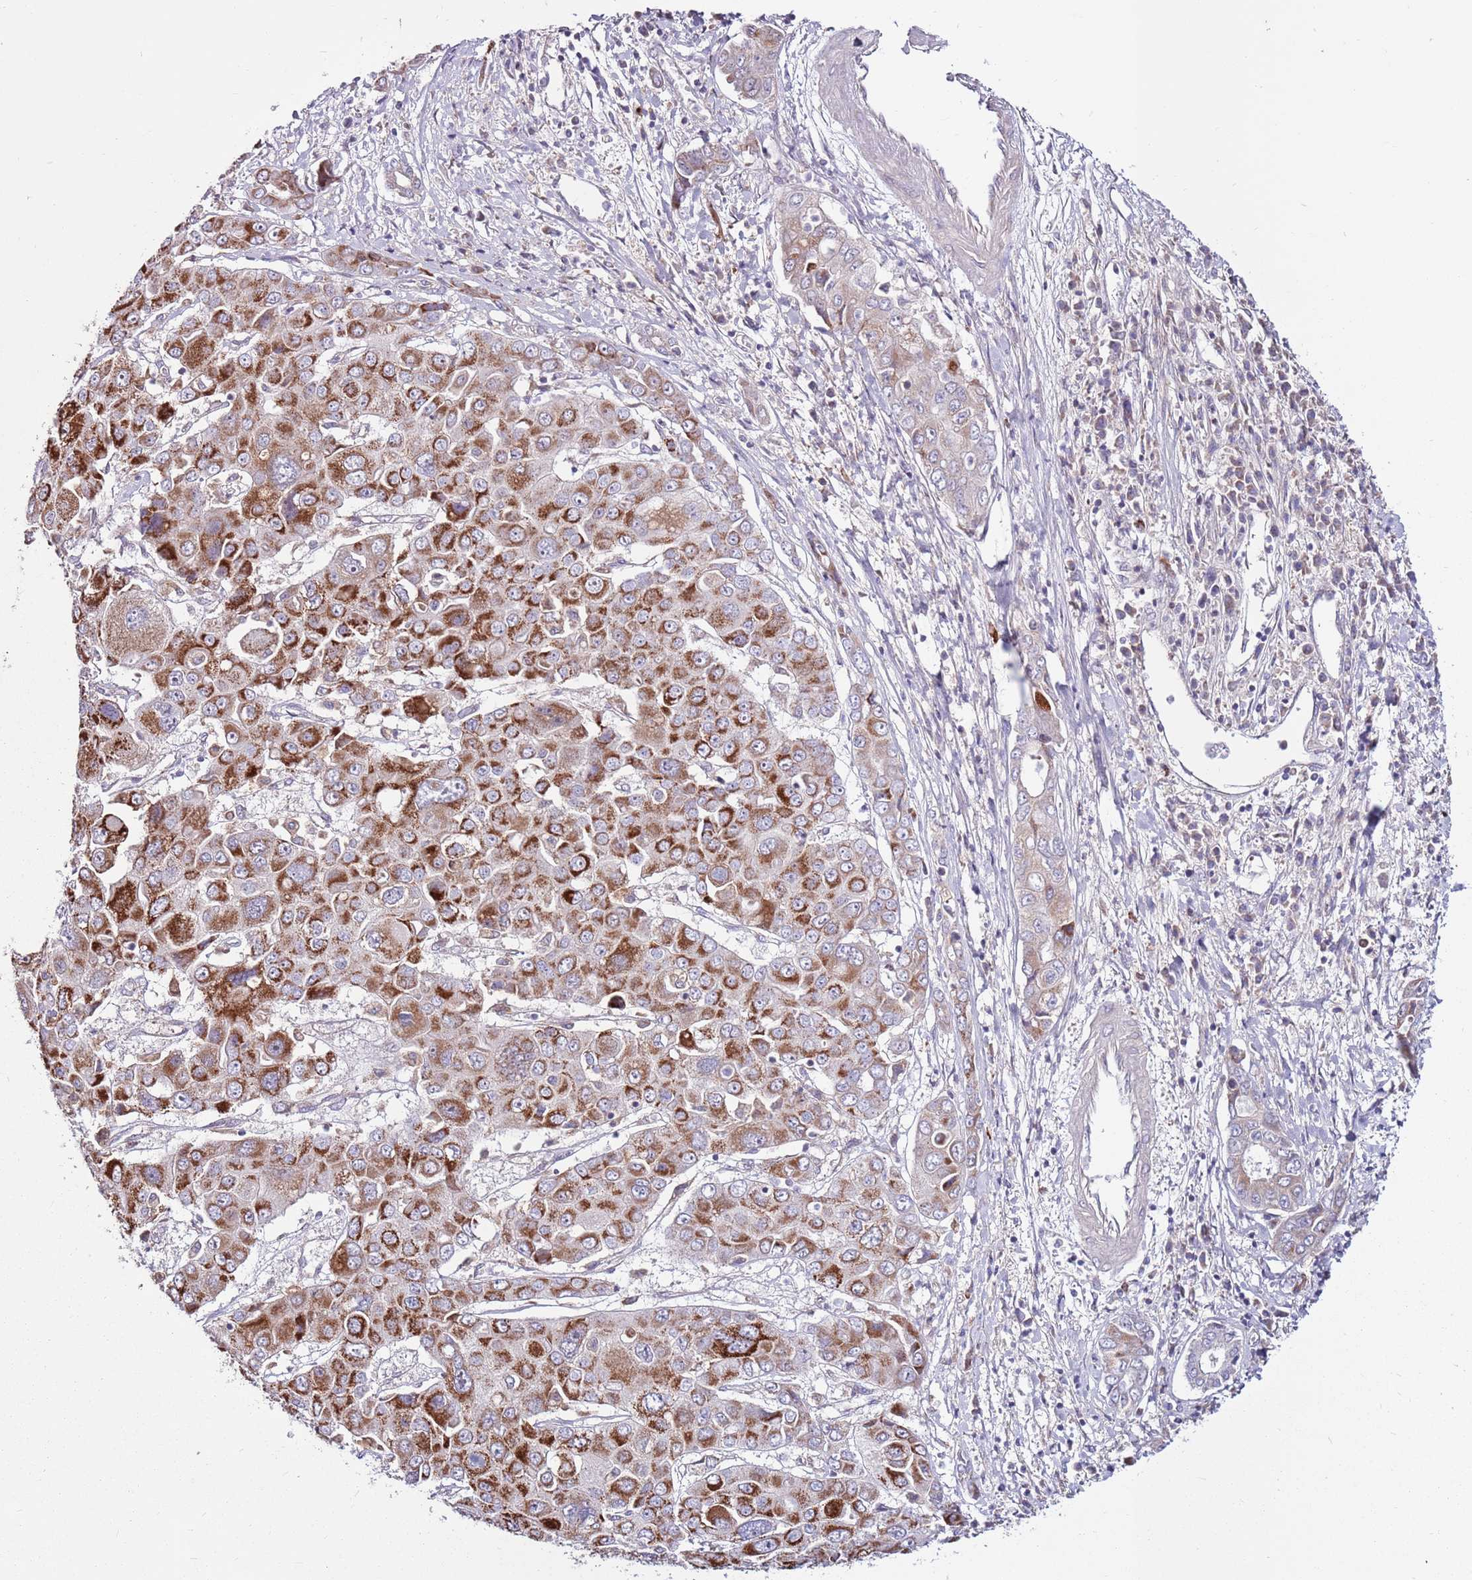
{"staining": {"intensity": "strong", "quantity": "25%-75%", "location": "cytoplasmic/membranous"}, "tissue": "liver cancer", "cell_type": "Tumor cells", "image_type": "cancer", "snomed": [{"axis": "morphology", "description": "Cholangiocarcinoma"}, {"axis": "topography", "description": "Liver"}], "caption": "Immunohistochemistry staining of cholangiocarcinoma (liver), which displays high levels of strong cytoplasmic/membranous staining in approximately 25%-75% of tumor cells indicating strong cytoplasmic/membranous protein expression. The staining was performed using DAB (brown) for protein detection and nuclei were counterstained in hematoxylin (blue).", "gene": "SMG1", "patient": {"sex": "male", "age": 67}}